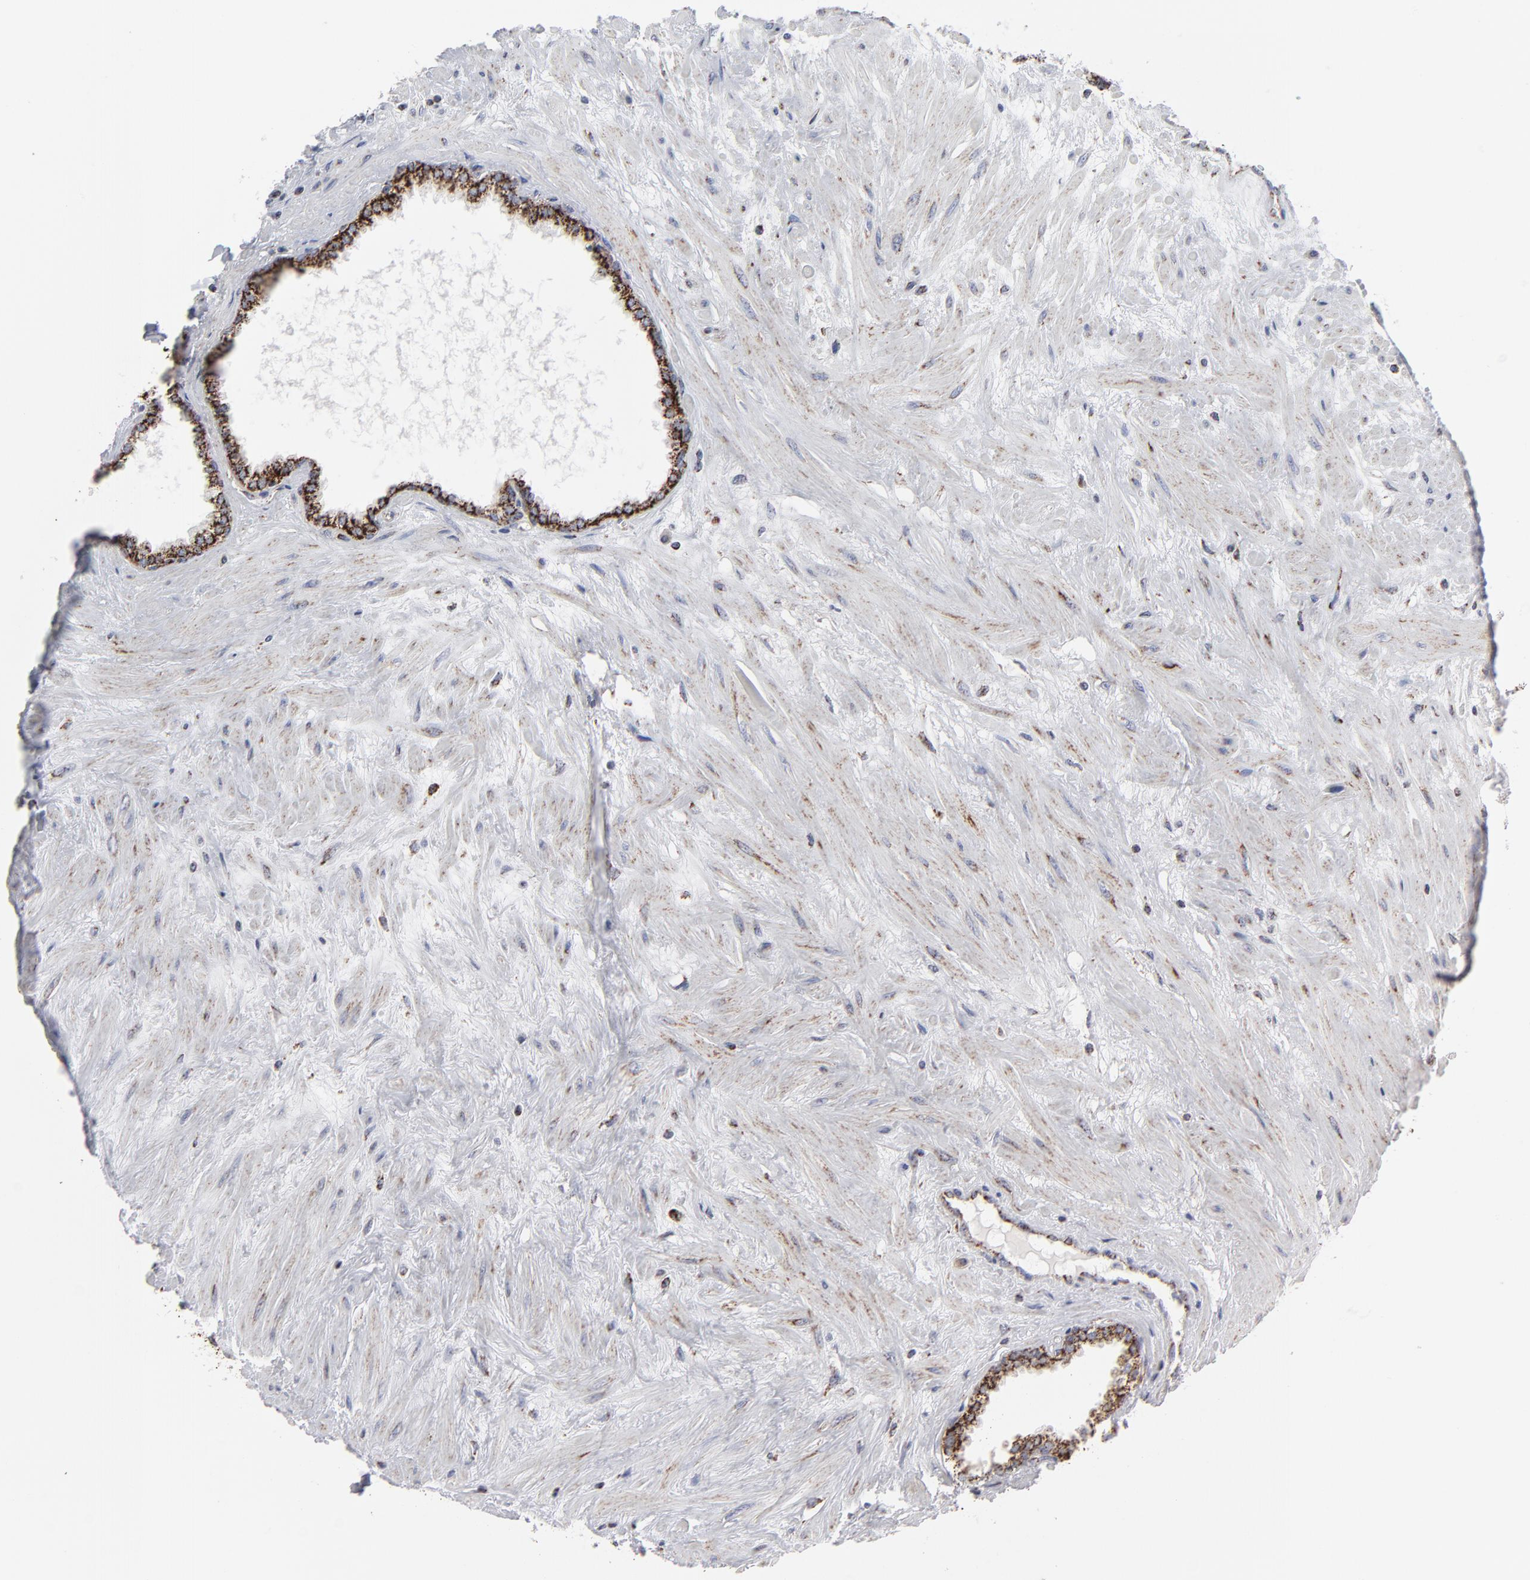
{"staining": {"intensity": "moderate", "quantity": ">75%", "location": "cytoplasmic/membranous"}, "tissue": "prostate", "cell_type": "Glandular cells", "image_type": "normal", "snomed": [{"axis": "morphology", "description": "Normal tissue, NOS"}, {"axis": "topography", "description": "Prostate"}], "caption": "A histopathology image of human prostate stained for a protein displays moderate cytoplasmic/membranous brown staining in glandular cells.", "gene": "TXNRD2", "patient": {"sex": "male", "age": 64}}